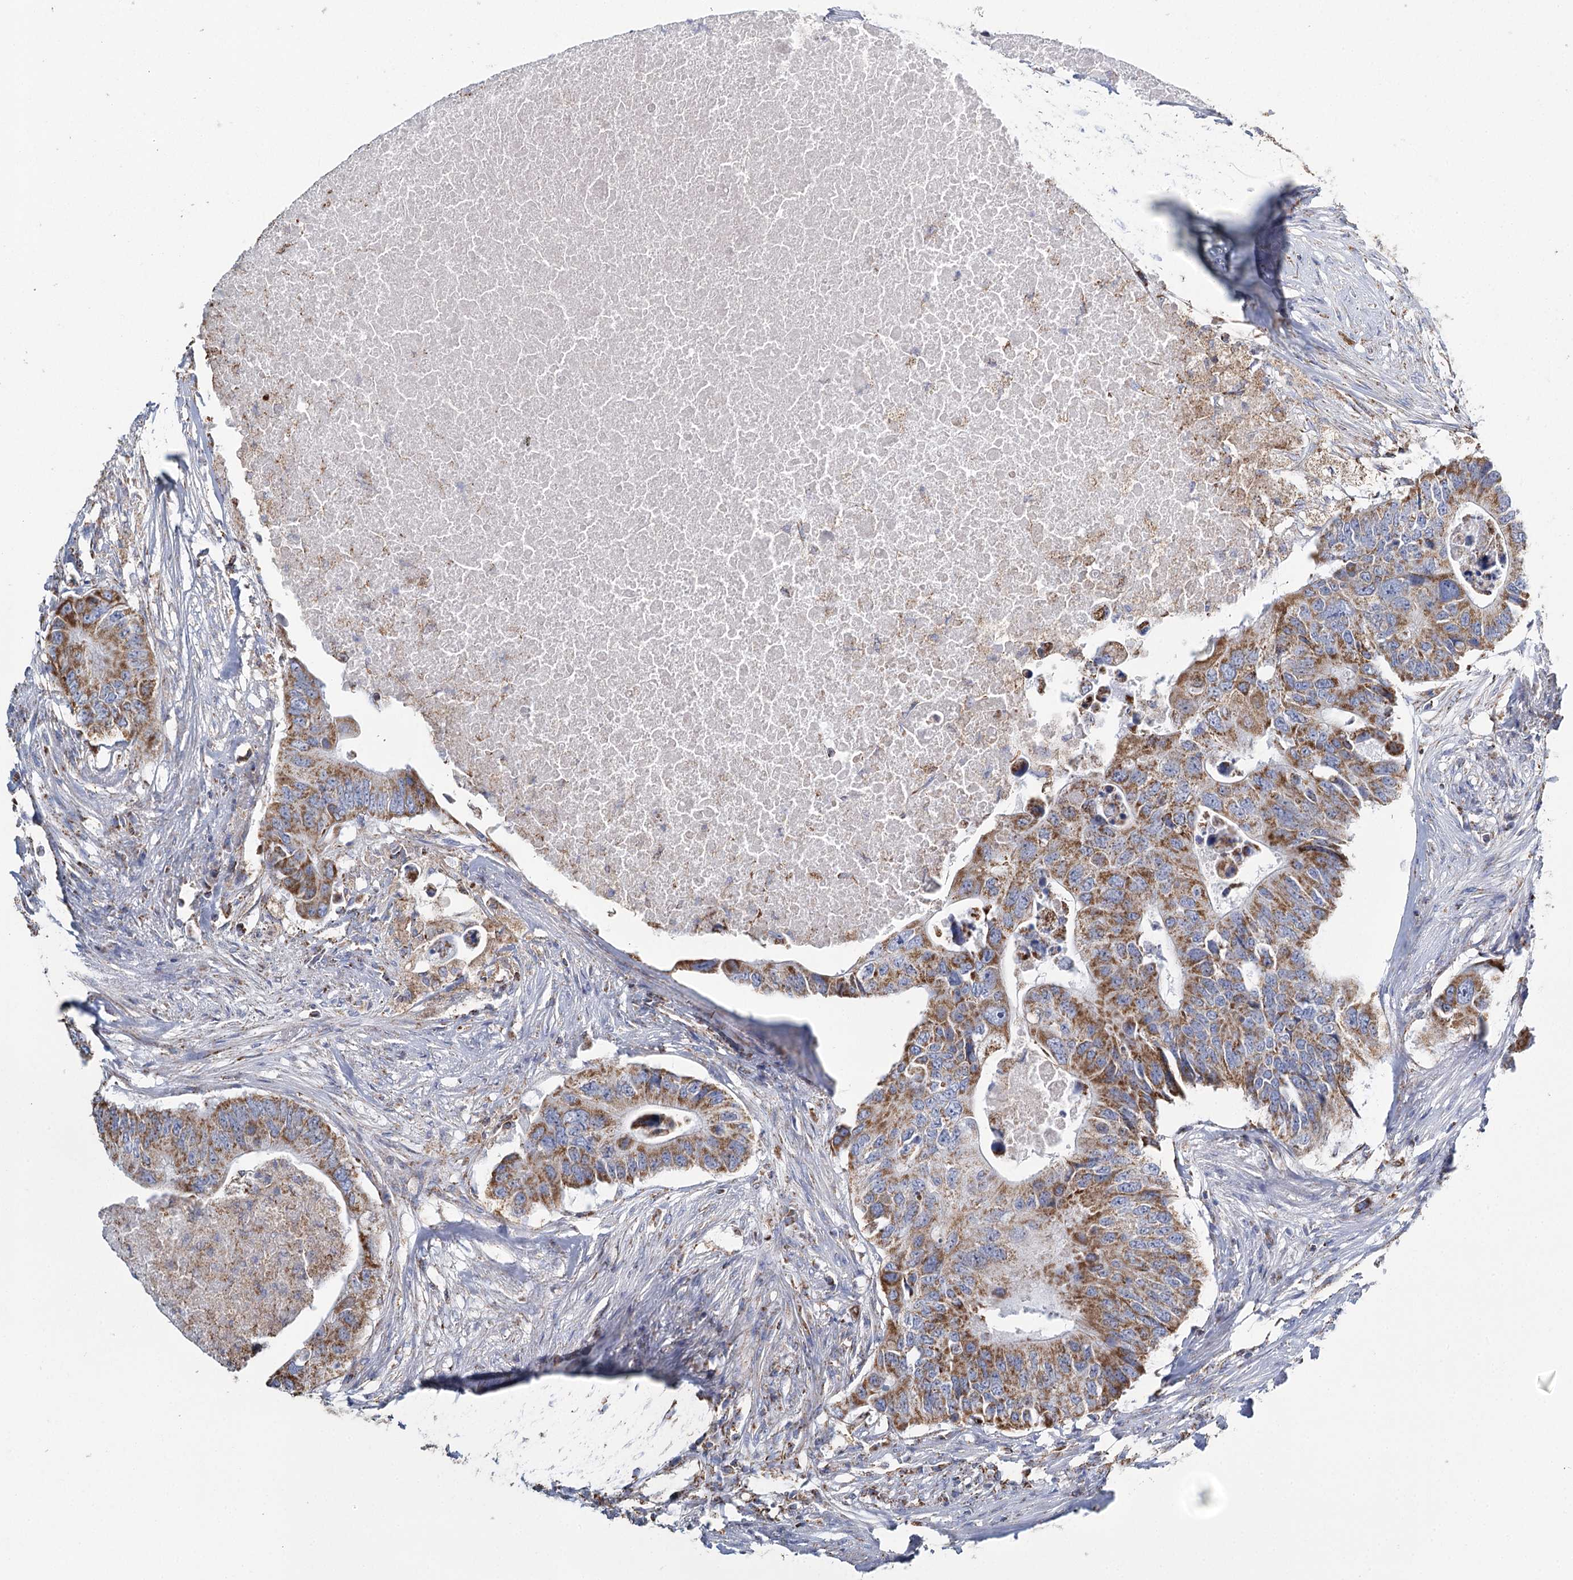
{"staining": {"intensity": "moderate", "quantity": ">75%", "location": "cytoplasmic/membranous"}, "tissue": "colorectal cancer", "cell_type": "Tumor cells", "image_type": "cancer", "snomed": [{"axis": "morphology", "description": "Adenocarcinoma, NOS"}, {"axis": "topography", "description": "Colon"}], "caption": "Immunohistochemistry of human colorectal cancer shows medium levels of moderate cytoplasmic/membranous expression in about >75% of tumor cells.", "gene": "MRPL44", "patient": {"sex": "male", "age": 71}}